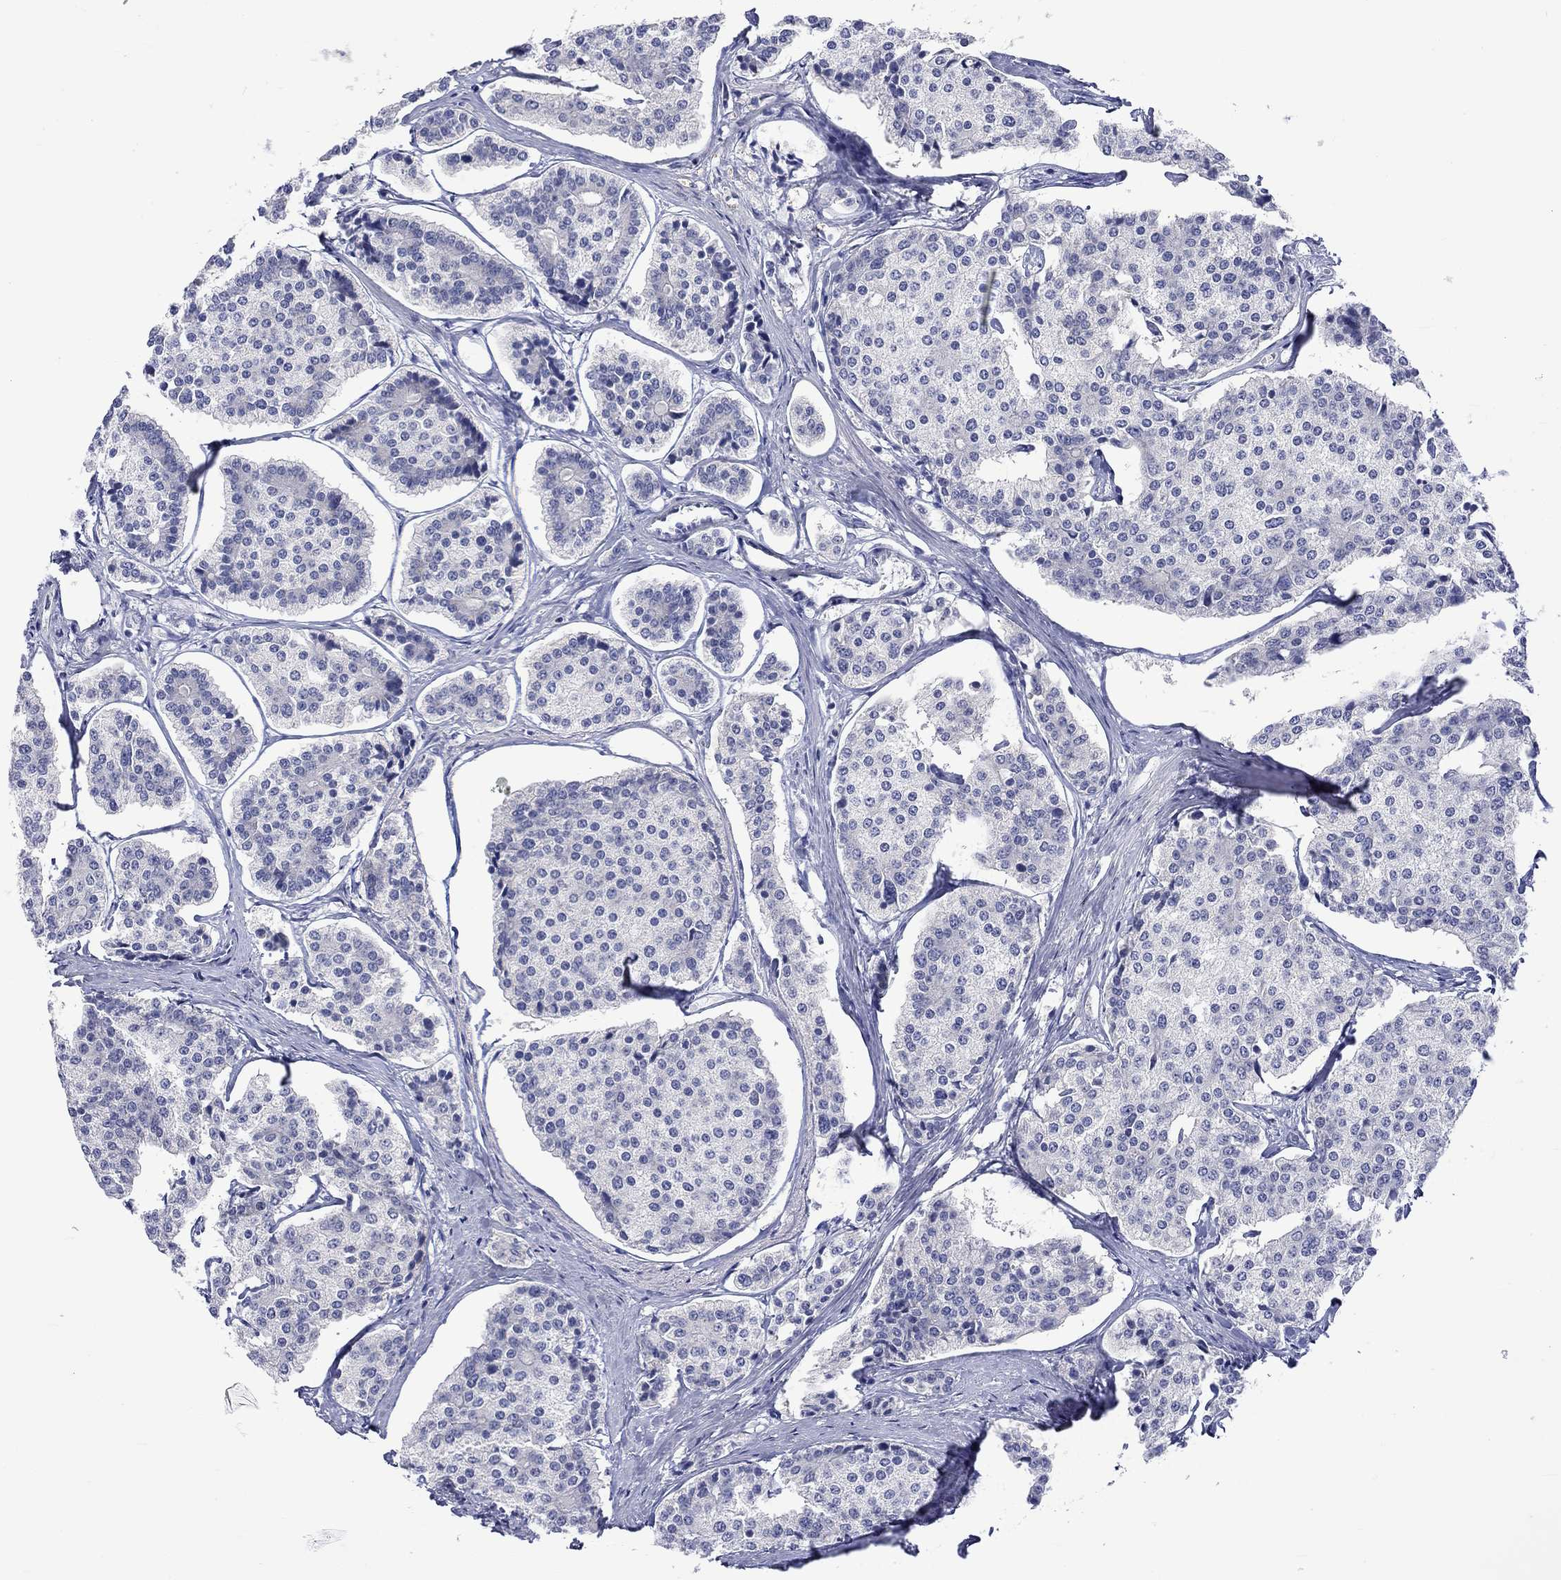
{"staining": {"intensity": "negative", "quantity": "none", "location": "none"}, "tissue": "carcinoid", "cell_type": "Tumor cells", "image_type": "cancer", "snomed": [{"axis": "morphology", "description": "Carcinoid, malignant, NOS"}, {"axis": "topography", "description": "Small intestine"}], "caption": "A photomicrograph of human carcinoid (malignant) is negative for staining in tumor cells.", "gene": "CERS1", "patient": {"sex": "female", "age": 65}}